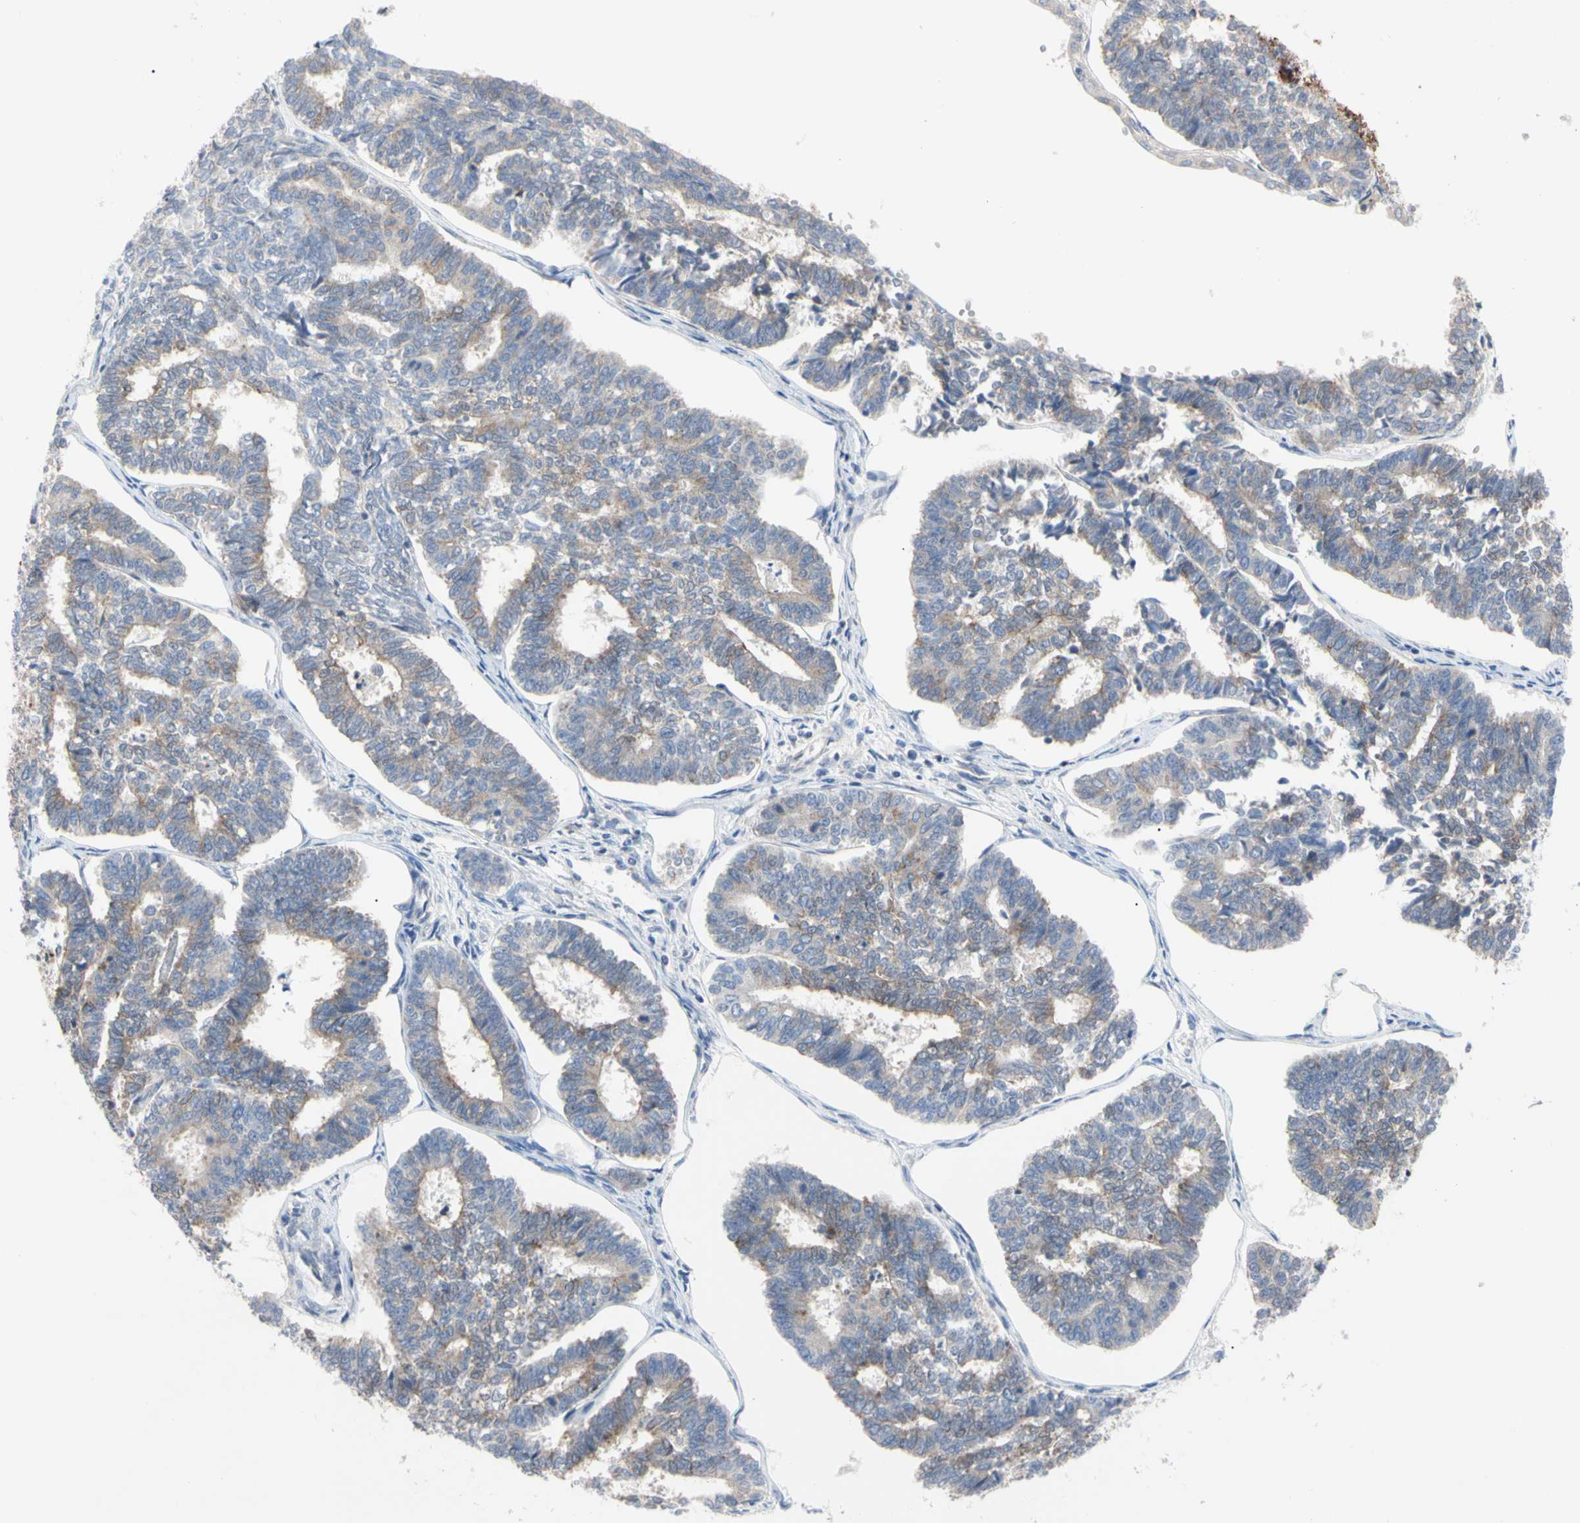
{"staining": {"intensity": "weak", "quantity": "25%-75%", "location": "cytoplasmic/membranous"}, "tissue": "endometrial cancer", "cell_type": "Tumor cells", "image_type": "cancer", "snomed": [{"axis": "morphology", "description": "Adenocarcinoma, NOS"}, {"axis": "topography", "description": "Endometrium"}], "caption": "Weak cytoplasmic/membranous staining is identified in about 25%-75% of tumor cells in endometrial cancer. The protein is shown in brown color, while the nuclei are stained blue.", "gene": "MCL1", "patient": {"sex": "female", "age": 70}}